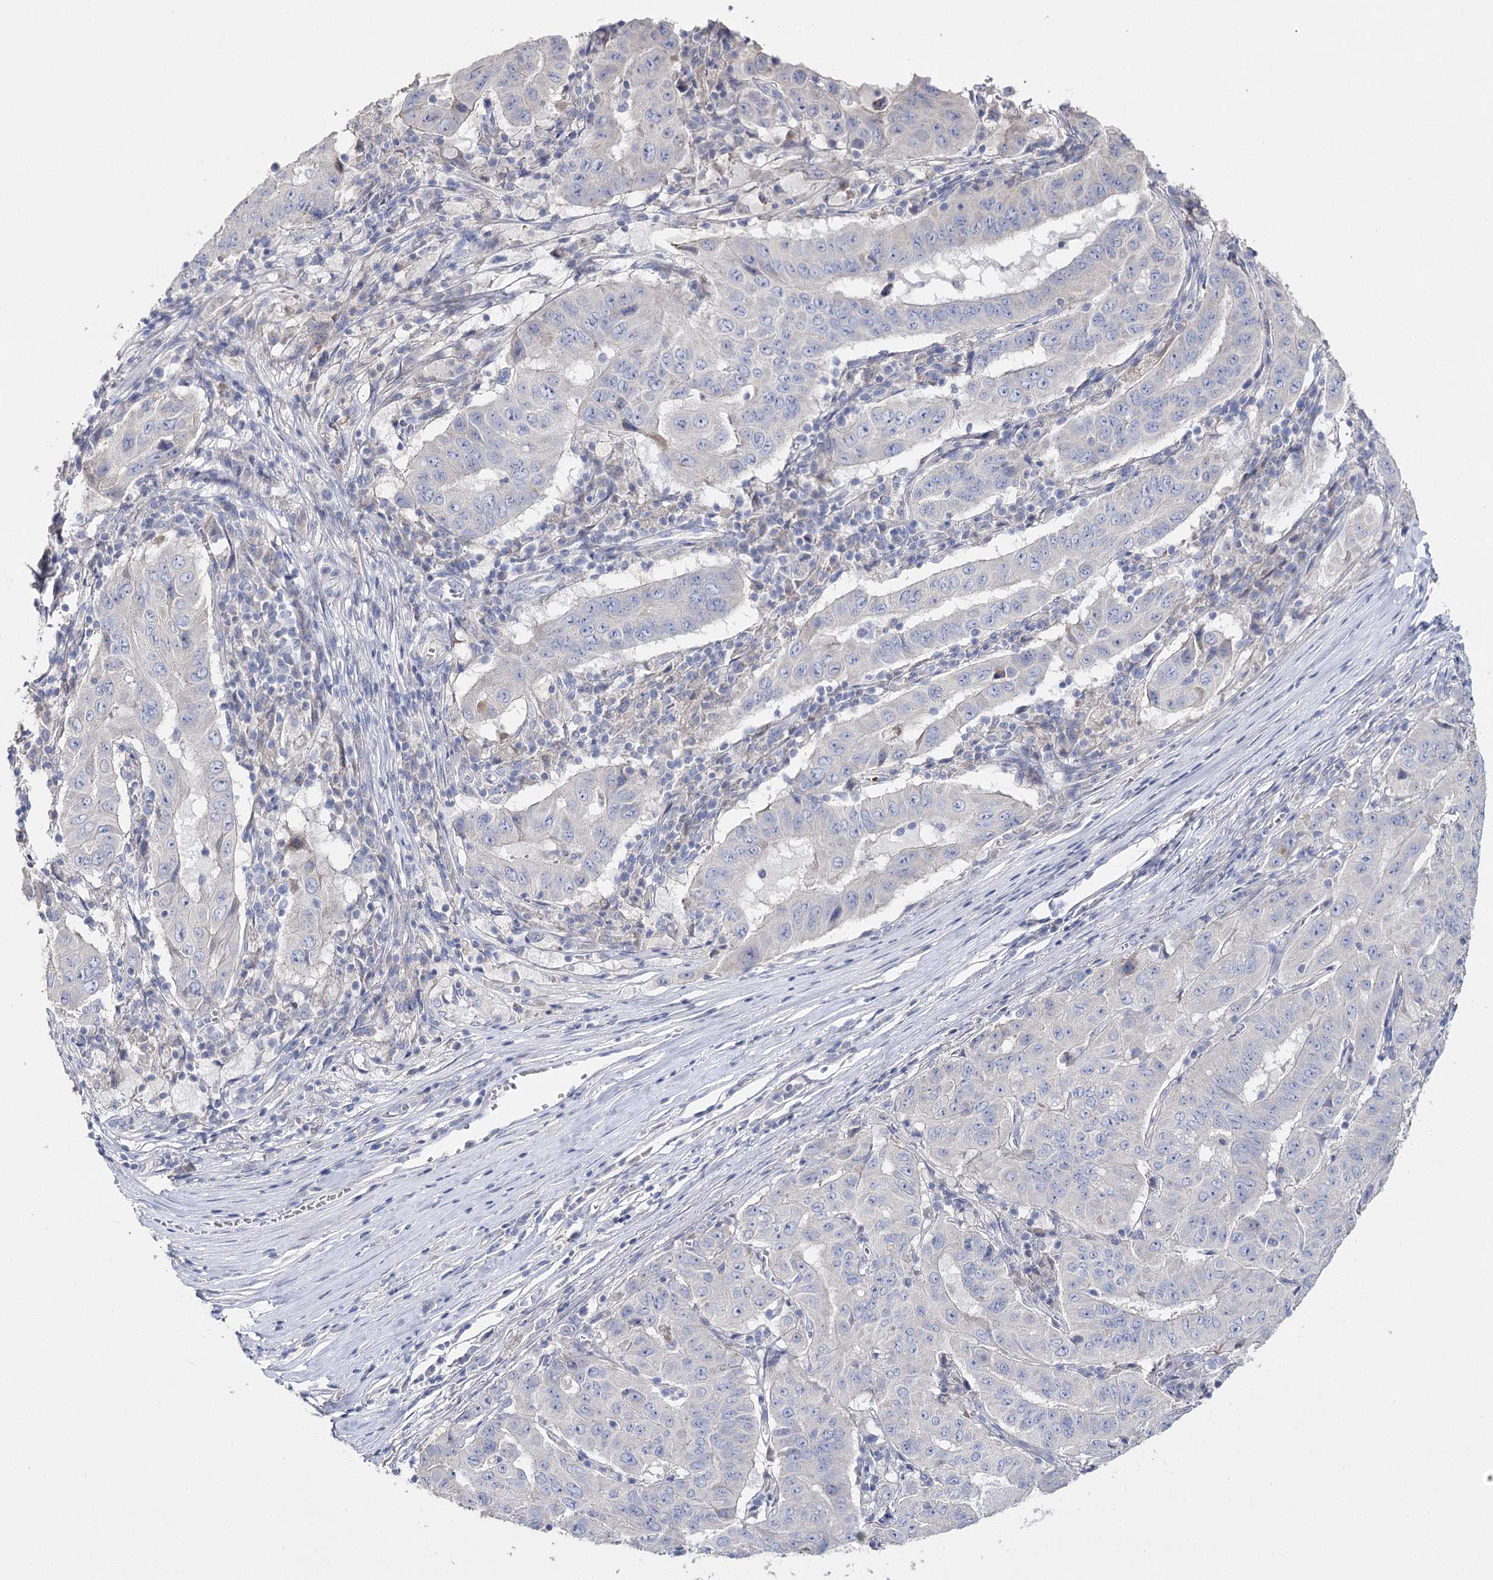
{"staining": {"intensity": "negative", "quantity": "none", "location": "none"}, "tissue": "pancreatic cancer", "cell_type": "Tumor cells", "image_type": "cancer", "snomed": [{"axis": "morphology", "description": "Adenocarcinoma, NOS"}, {"axis": "topography", "description": "Pancreas"}], "caption": "A histopathology image of adenocarcinoma (pancreatic) stained for a protein reveals no brown staining in tumor cells.", "gene": "NRAP", "patient": {"sex": "male", "age": 63}}